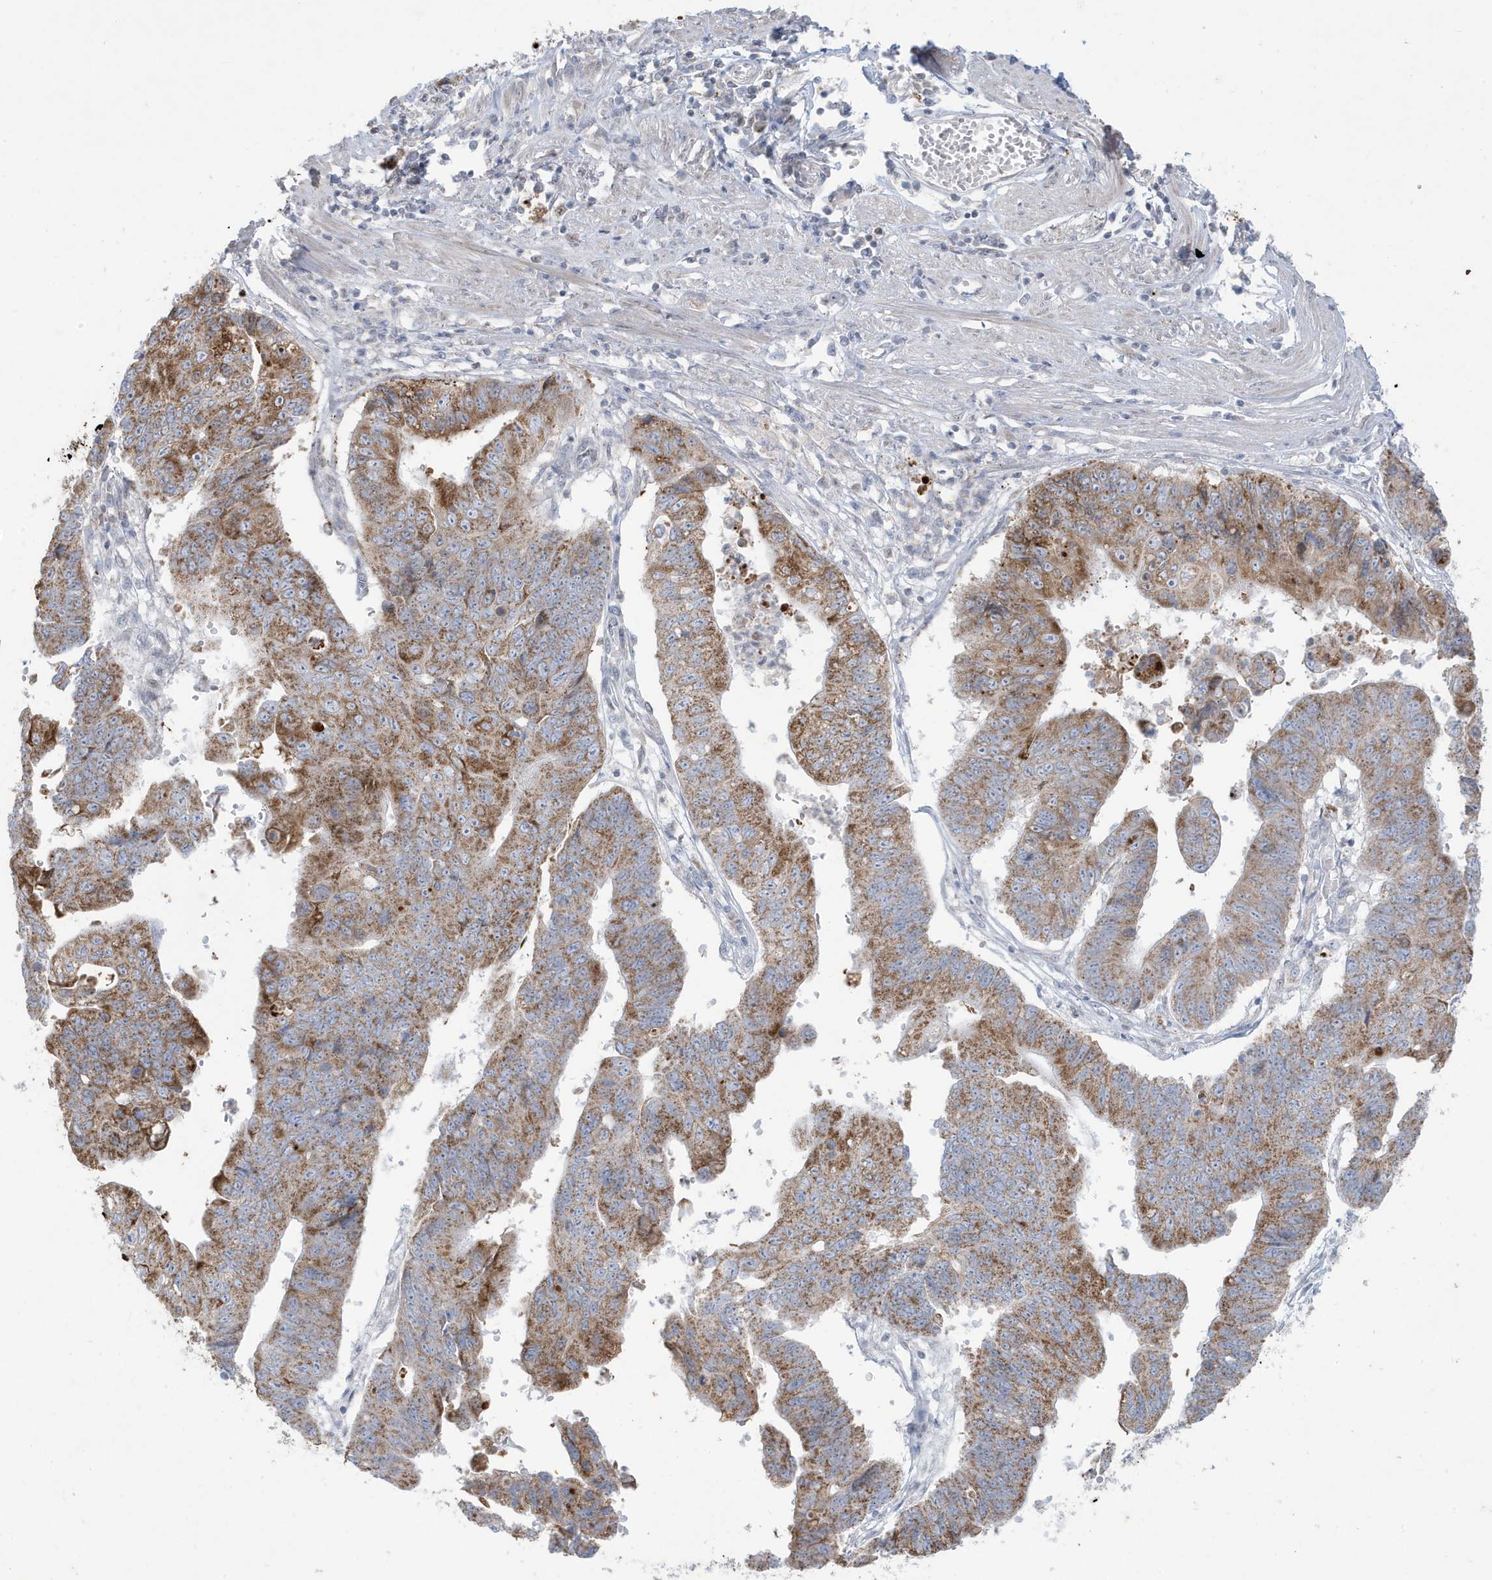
{"staining": {"intensity": "moderate", "quantity": ">75%", "location": "cytoplasmic/membranous"}, "tissue": "stomach cancer", "cell_type": "Tumor cells", "image_type": "cancer", "snomed": [{"axis": "morphology", "description": "Adenocarcinoma, NOS"}, {"axis": "topography", "description": "Stomach"}], "caption": "High-magnification brightfield microscopy of stomach cancer stained with DAB (brown) and counterstained with hematoxylin (blue). tumor cells exhibit moderate cytoplasmic/membranous positivity is present in about>75% of cells.", "gene": "FNDC1", "patient": {"sex": "male", "age": 59}}